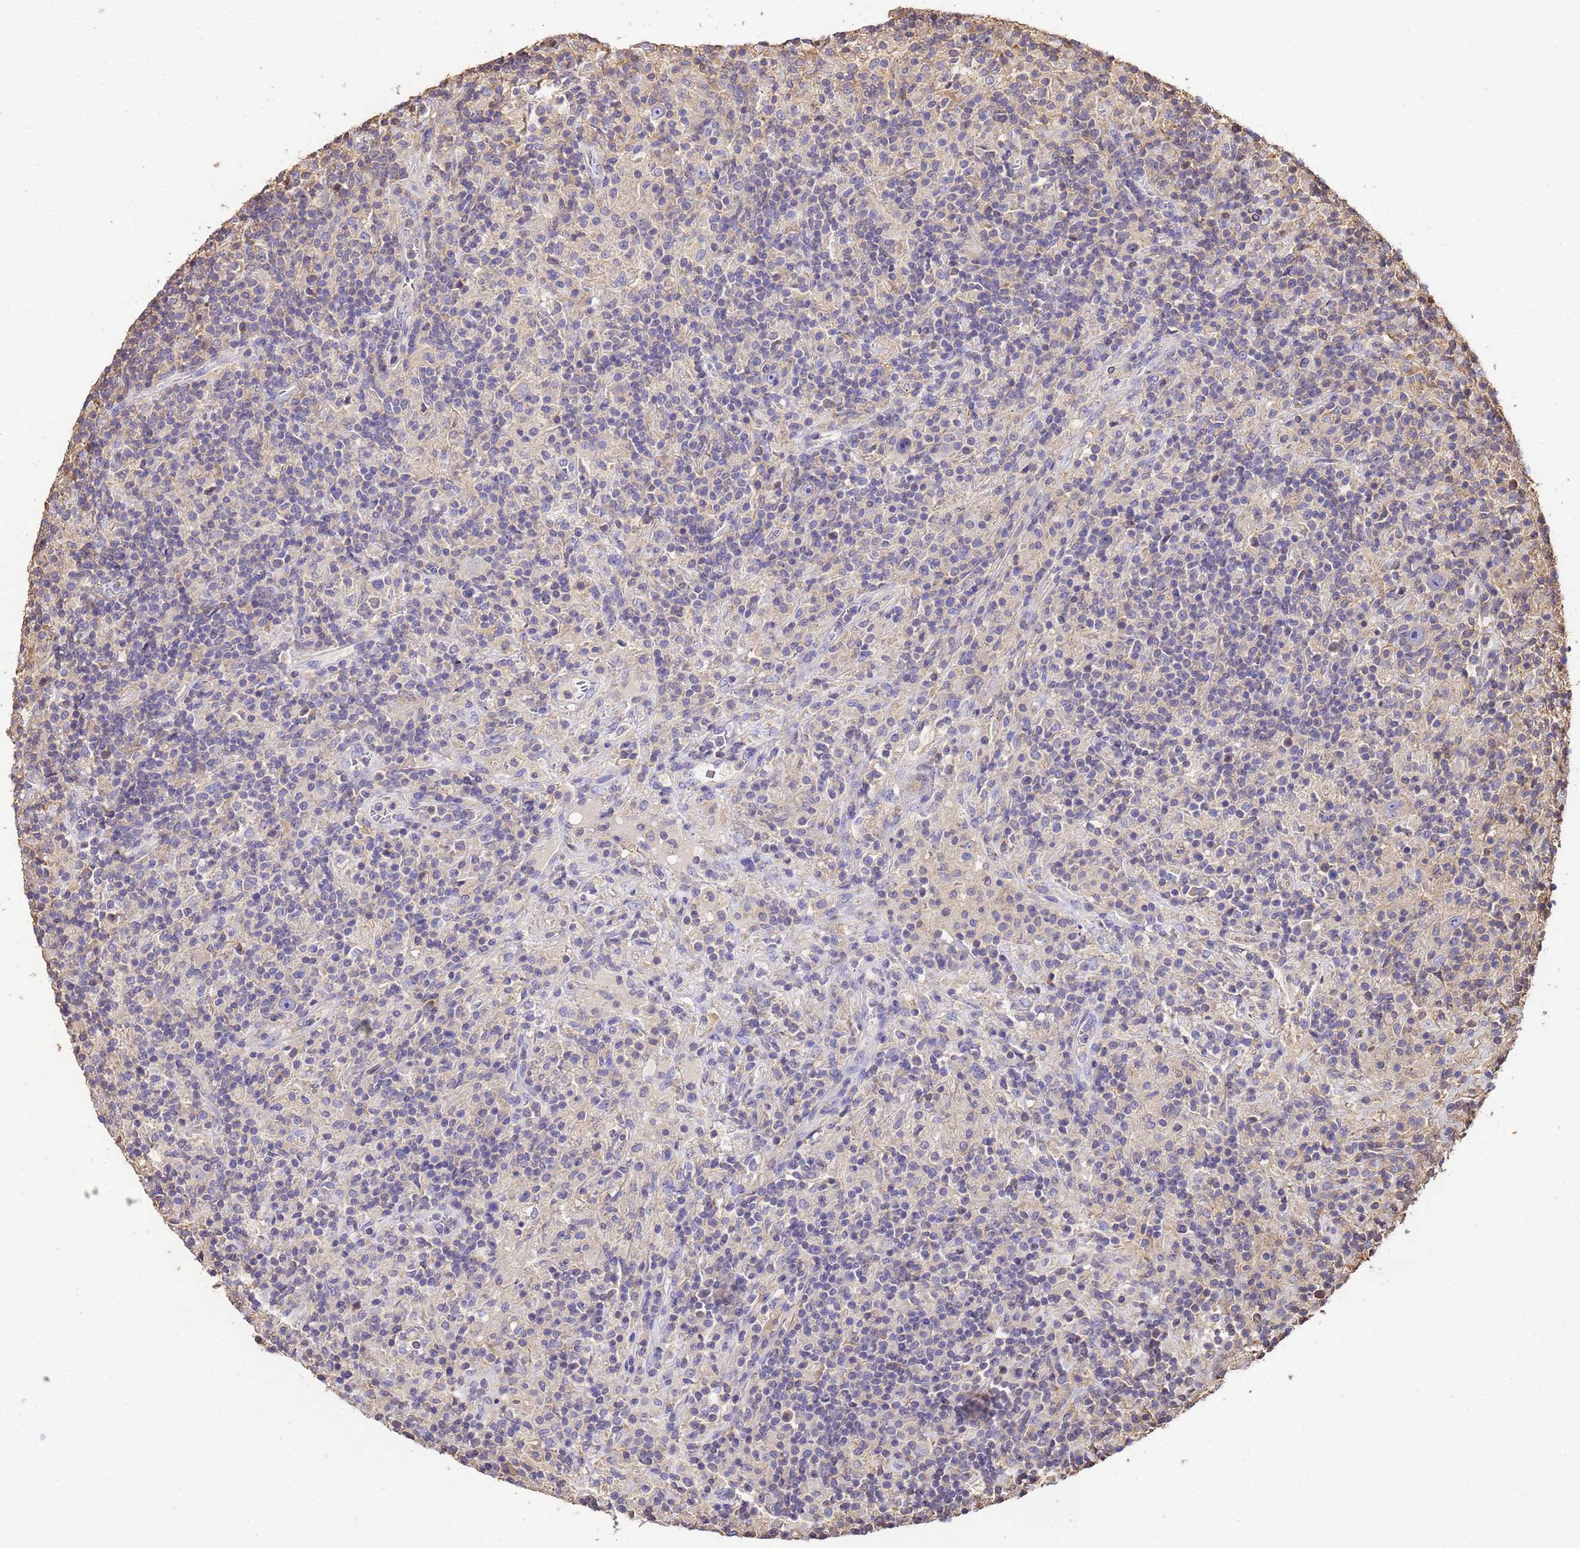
{"staining": {"intensity": "negative", "quantity": "none", "location": "none"}, "tissue": "lymphoma", "cell_type": "Tumor cells", "image_type": "cancer", "snomed": [{"axis": "morphology", "description": "Hodgkin's disease, NOS"}, {"axis": "topography", "description": "Lymph node"}], "caption": "High power microscopy photomicrograph of an immunohistochemistry image of Hodgkin's disease, revealing no significant positivity in tumor cells. Nuclei are stained in blue.", "gene": "WDR64", "patient": {"sex": "male", "age": 70}}